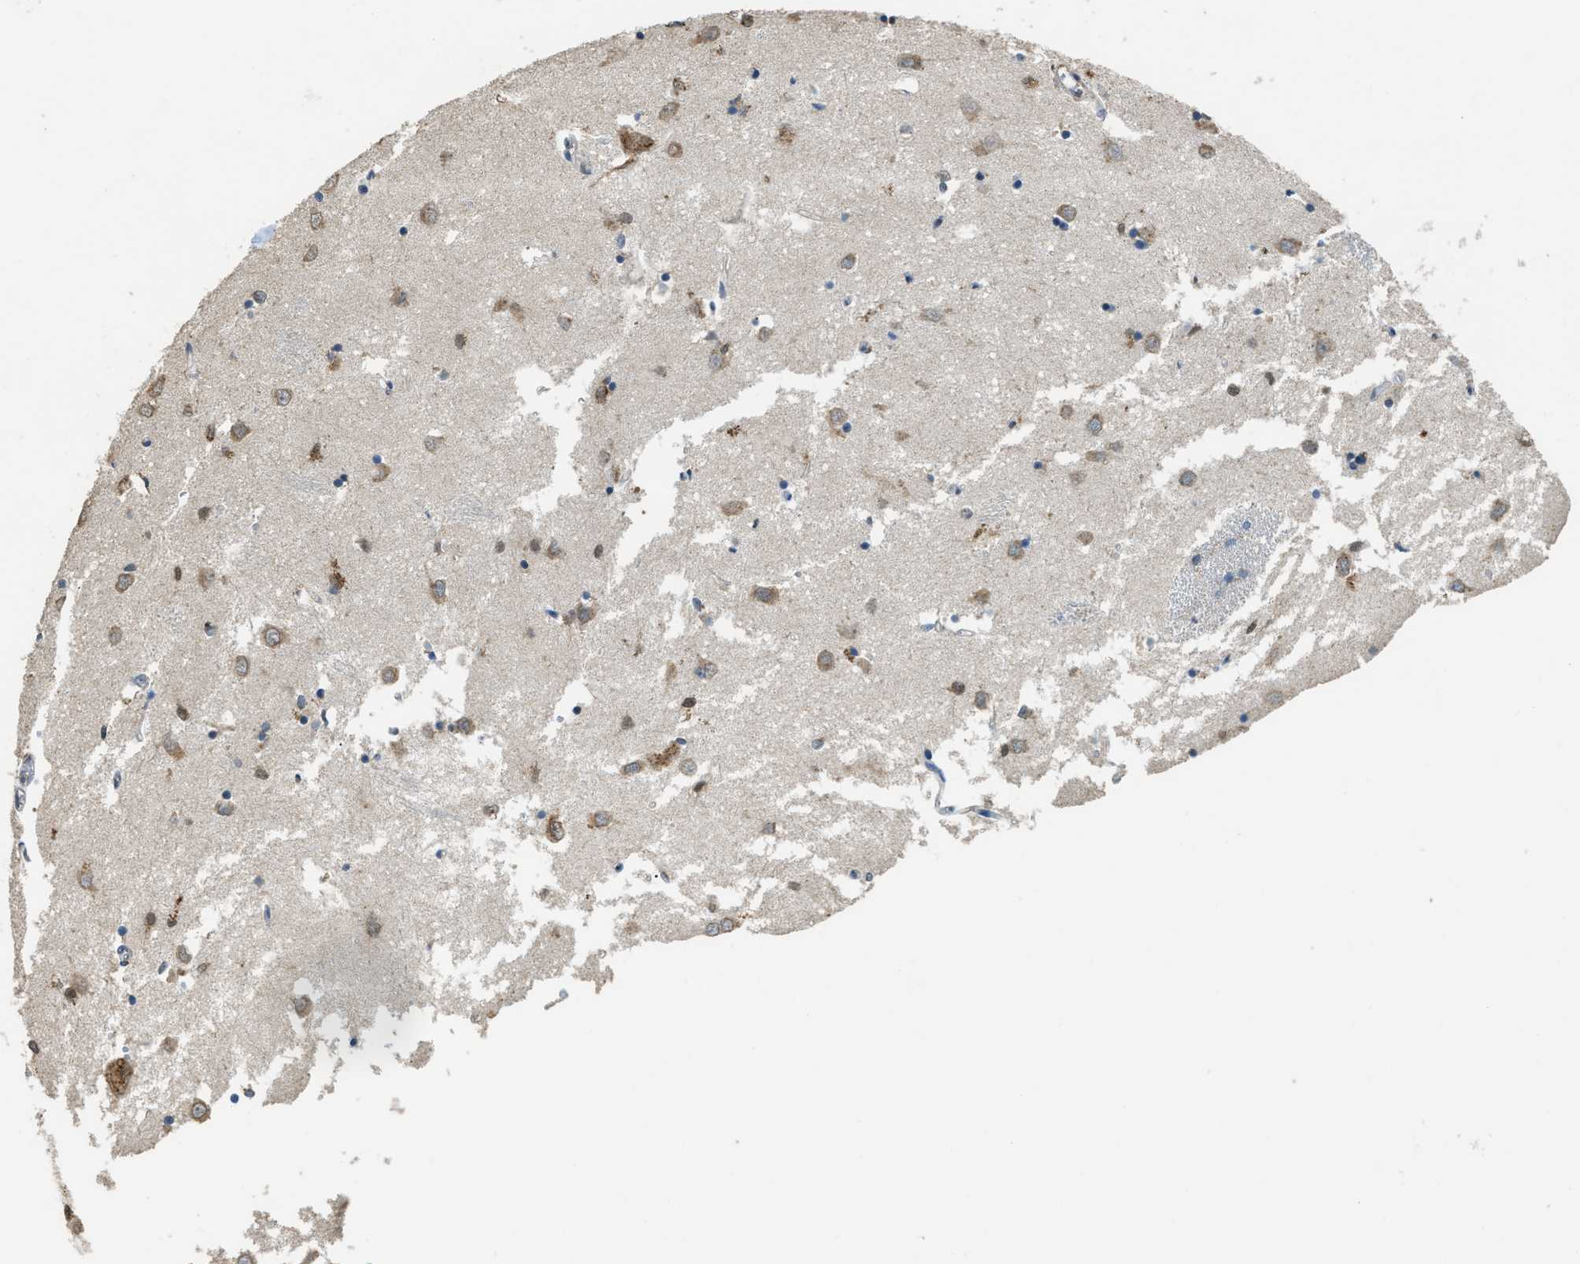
{"staining": {"intensity": "moderate", "quantity": "<25%", "location": "cytoplasmic/membranous"}, "tissue": "caudate", "cell_type": "Glial cells", "image_type": "normal", "snomed": [{"axis": "morphology", "description": "Normal tissue, NOS"}, {"axis": "topography", "description": "Lateral ventricle wall"}], "caption": "This micrograph demonstrates immunohistochemistry staining of benign caudate, with low moderate cytoplasmic/membranous expression in about <25% of glial cells.", "gene": "IPO7", "patient": {"sex": "female", "age": 19}}